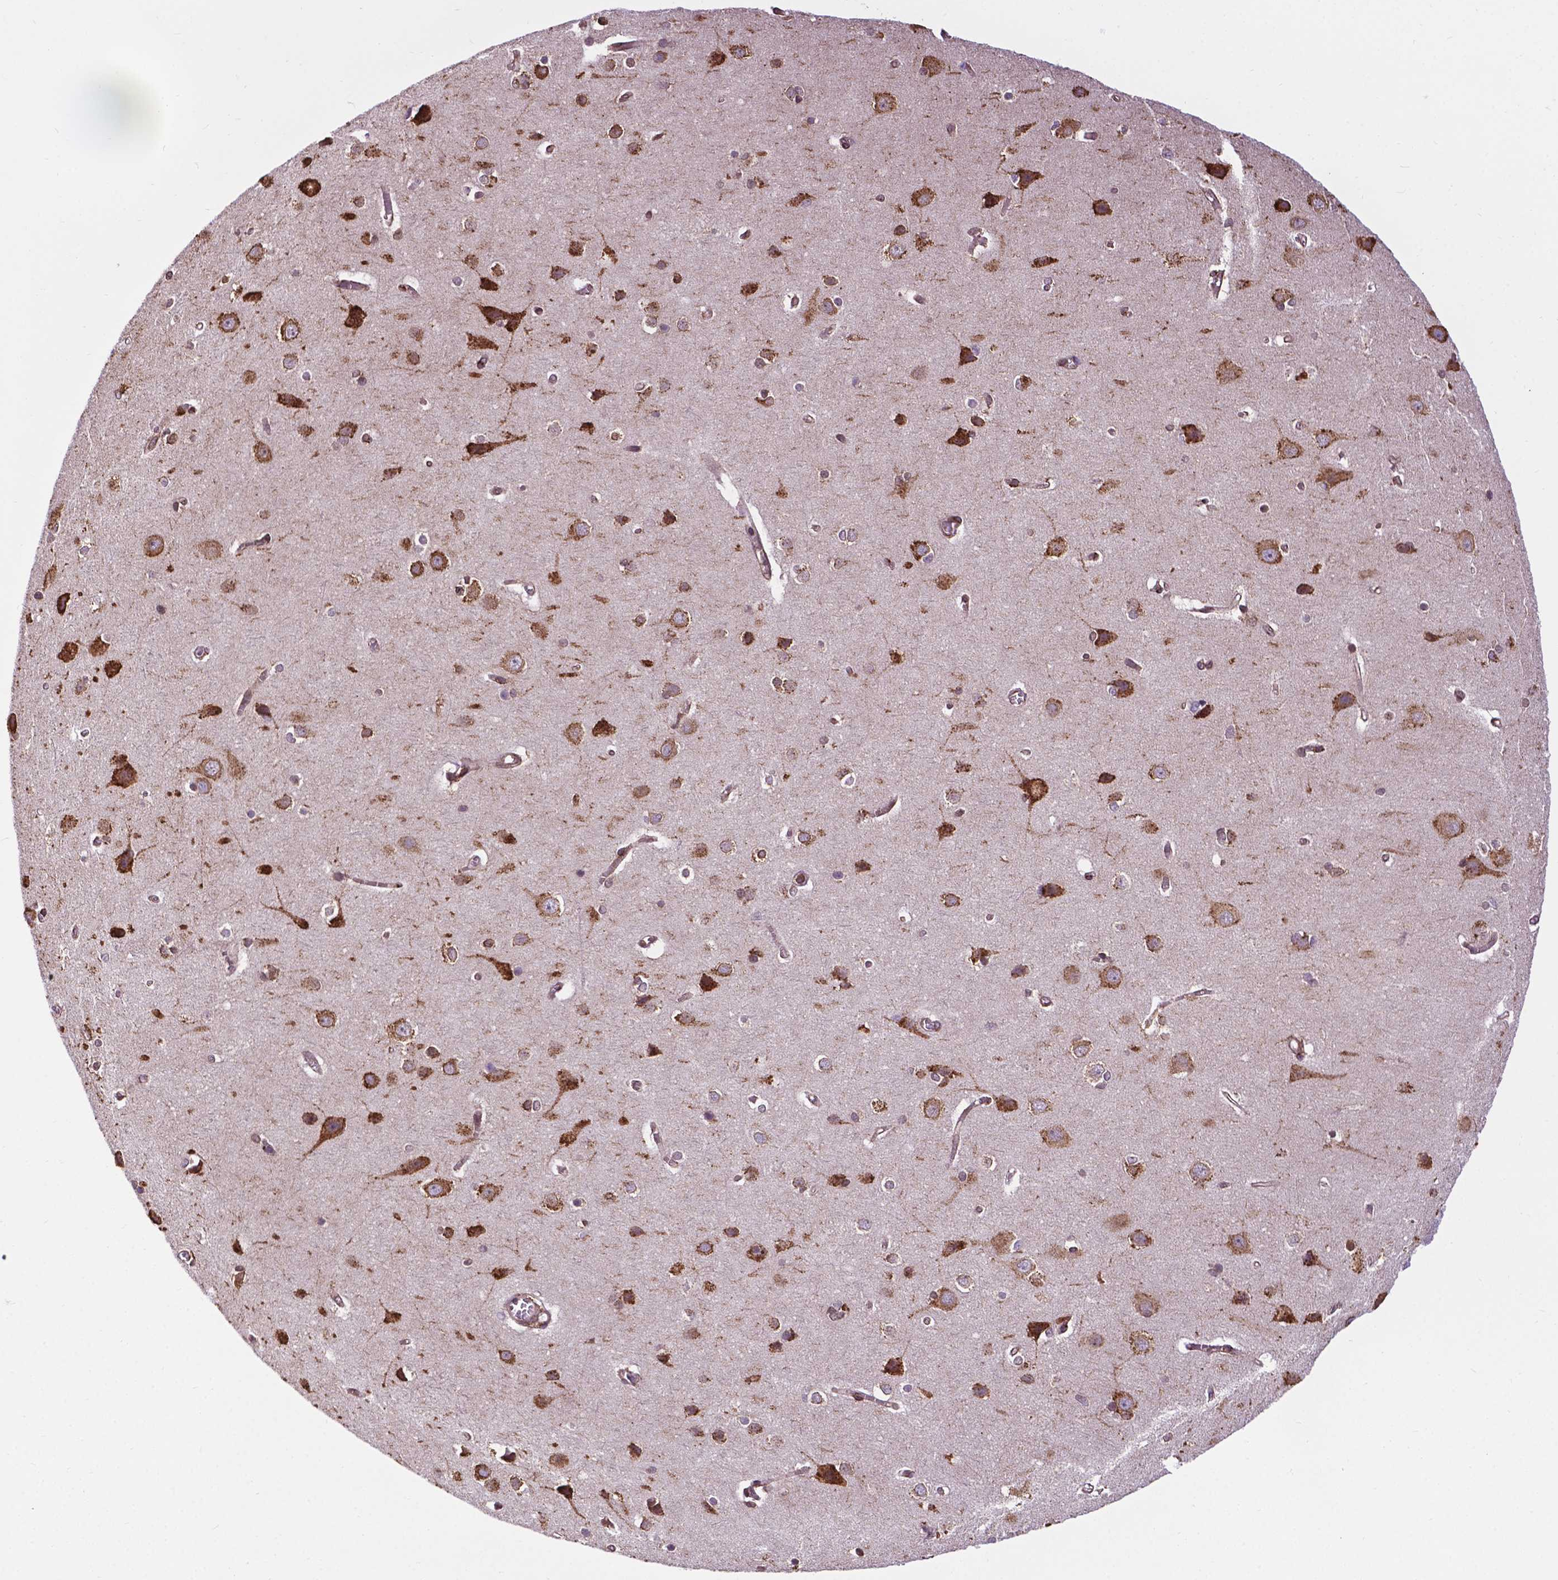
{"staining": {"intensity": "negative", "quantity": "none", "location": "none"}, "tissue": "cerebral cortex", "cell_type": "Endothelial cells", "image_type": "normal", "snomed": [{"axis": "morphology", "description": "Normal tissue, NOS"}, {"axis": "topography", "description": "Cerebral cortex"}], "caption": "Protein analysis of benign cerebral cortex shows no significant expression in endothelial cells.", "gene": "GANAB", "patient": {"sex": "male", "age": 37}}